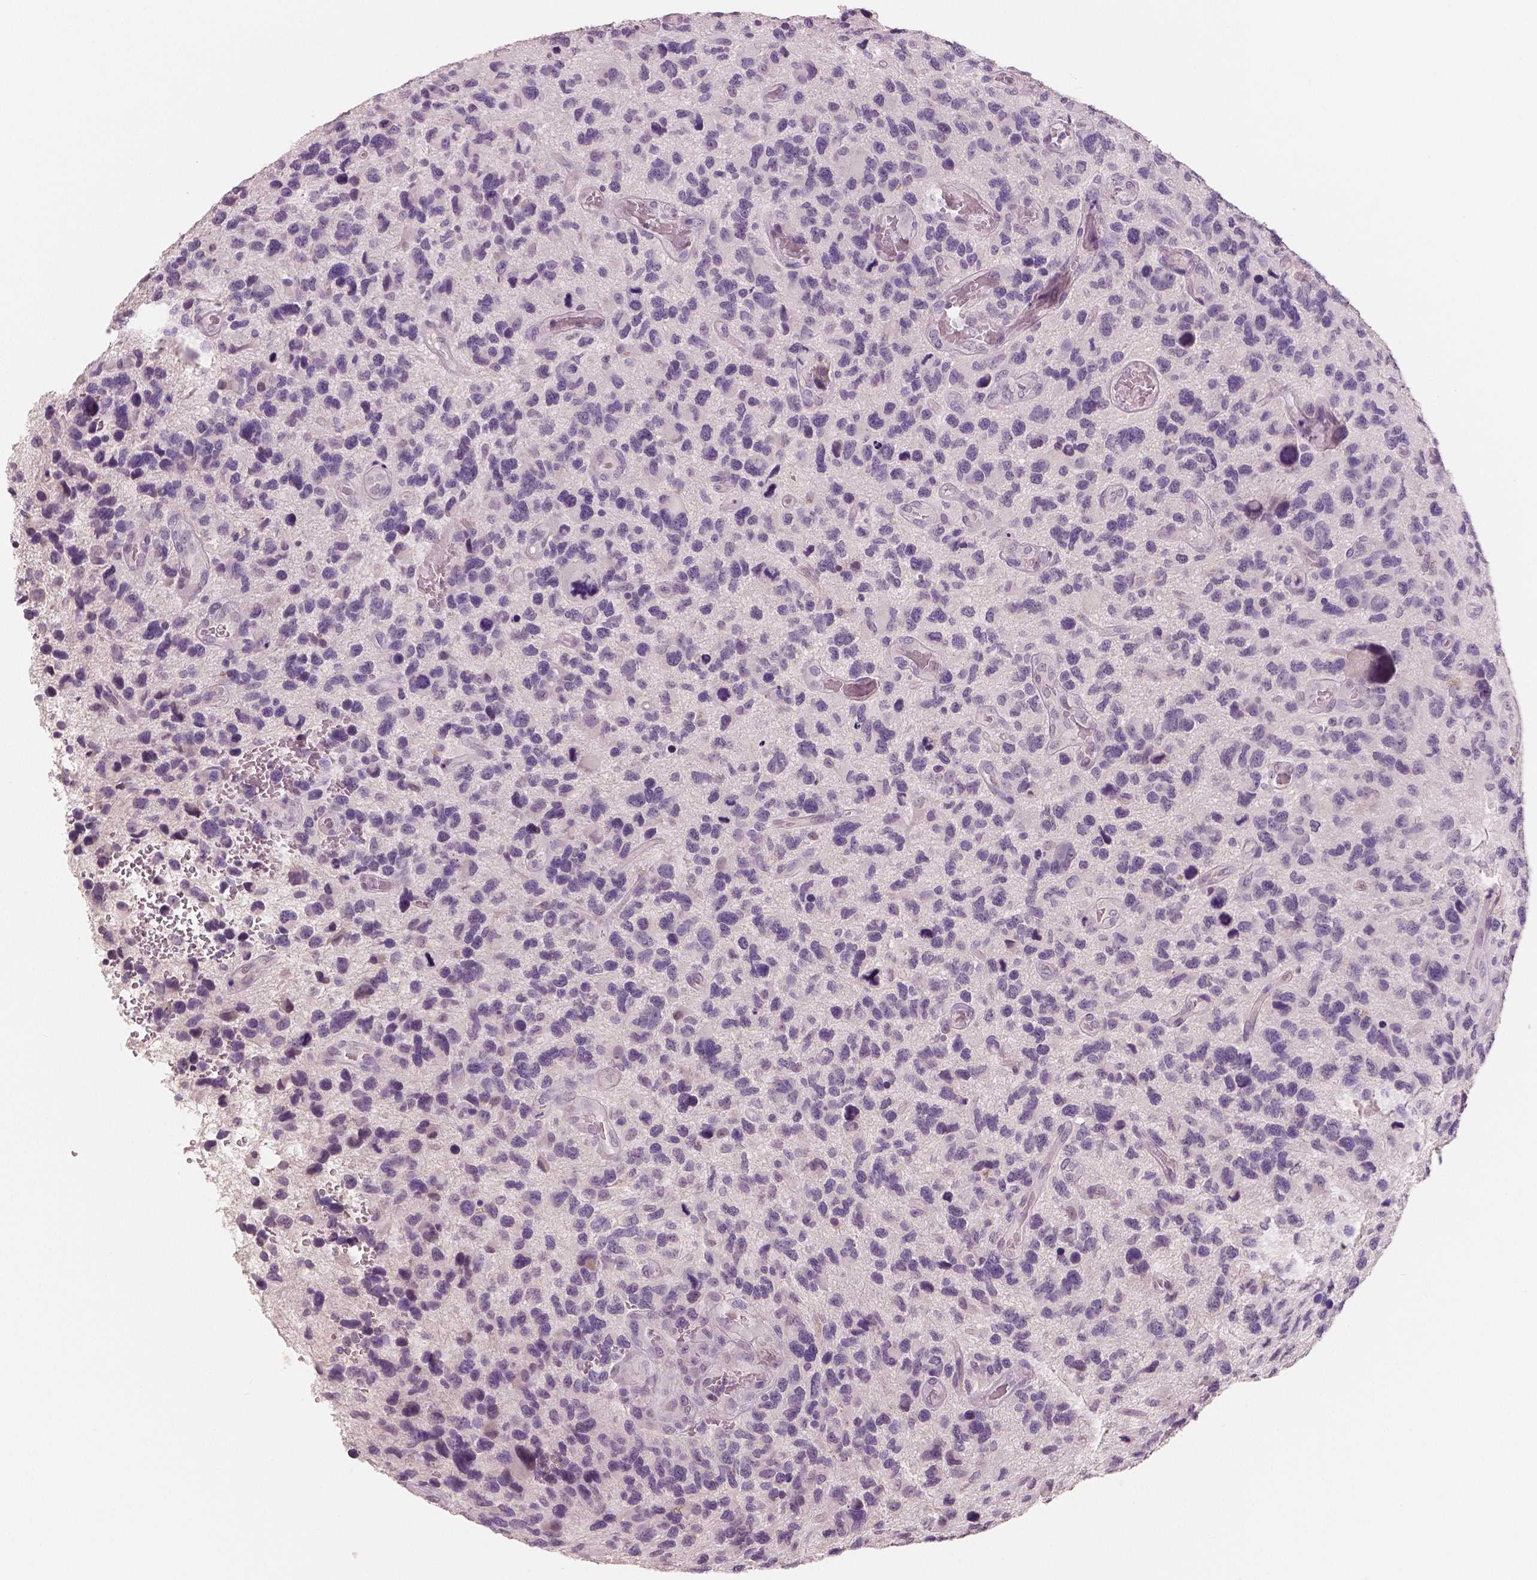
{"staining": {"intensity": "negative", "quantity": "none", "location": "none"}, "tissue": "glioma", "cell_type": "Tumor cells", "image_type": "cancer", "snomed": [{"axis": "morphology", "description": "Glioma, malignant, NOS"}, {"axis": "morphology", "description": "Glioma, malignant, High grade"}, {"axis": "topography", "description": "Brain"}], "caption": "DAB (3,3'-diaminobenzidine) immunohistochemical staining of high-grade glioma (malignant) shows no significant staining in tumor cells.", "gene": "KIT", "patient": {"sex": "female", "age": 71}}